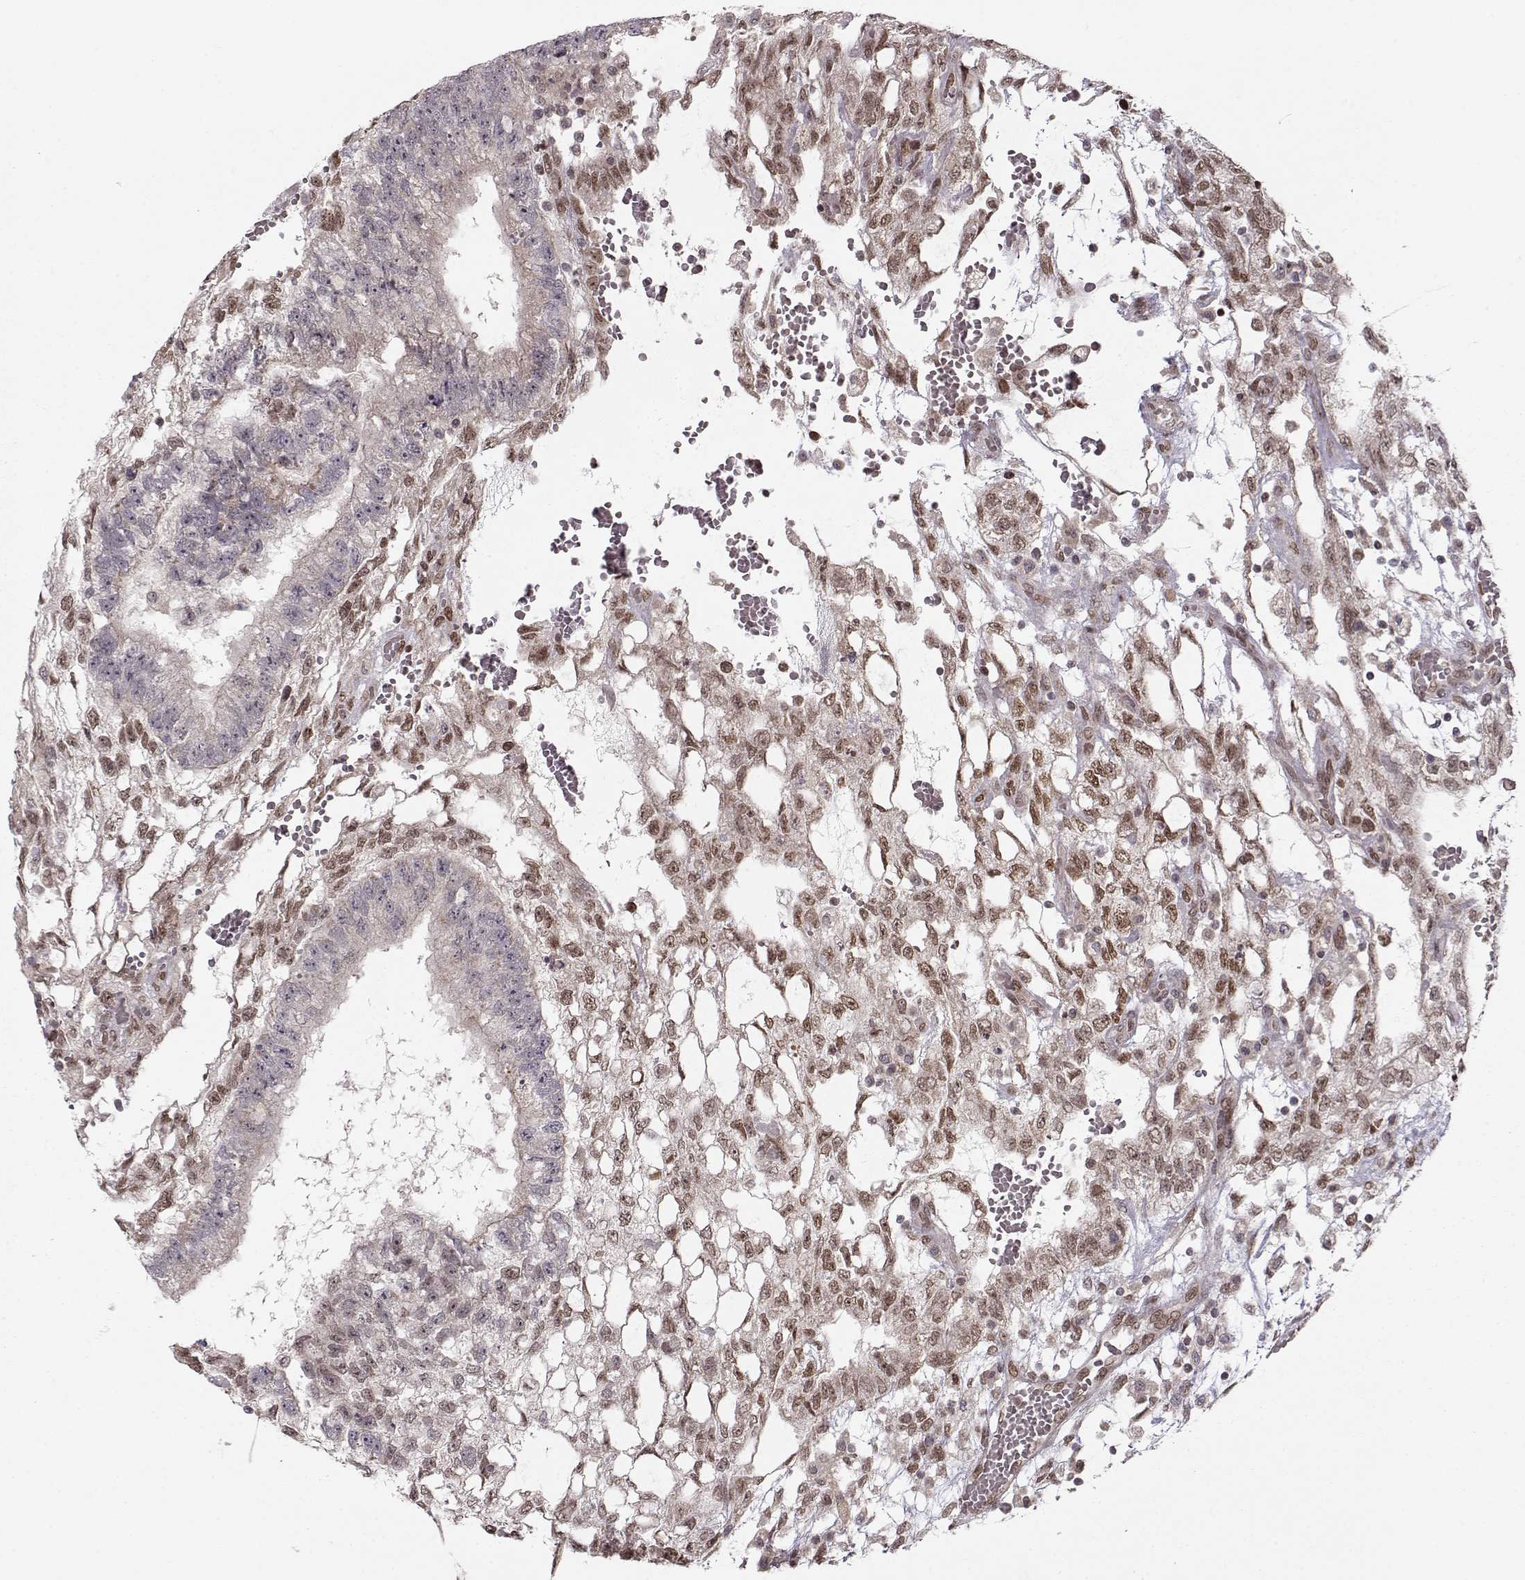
{"staining": {"intensity": "moderate", "quantity": "25%-75%", "location": "nuclear"}, "tissue": "testis cancer", "cell_type": "Tumor cells", "image_type": "cancer", "snomed": [{"axis": "morphology", "description": "Carcinoma, Embryonal, NOS"}, {"axis": "topography", "description": "Testis"}], "caption": "IHC of human testis cancer (embryonal carcinoma) demonstrates medium levels of moderate nuclear expression in about 25%-75% of tumor cells. (DAB IHC with brightfield microscopy, high magnification).", "gene": "RAI1", "patient": {"sex": "male", "age": 32}}